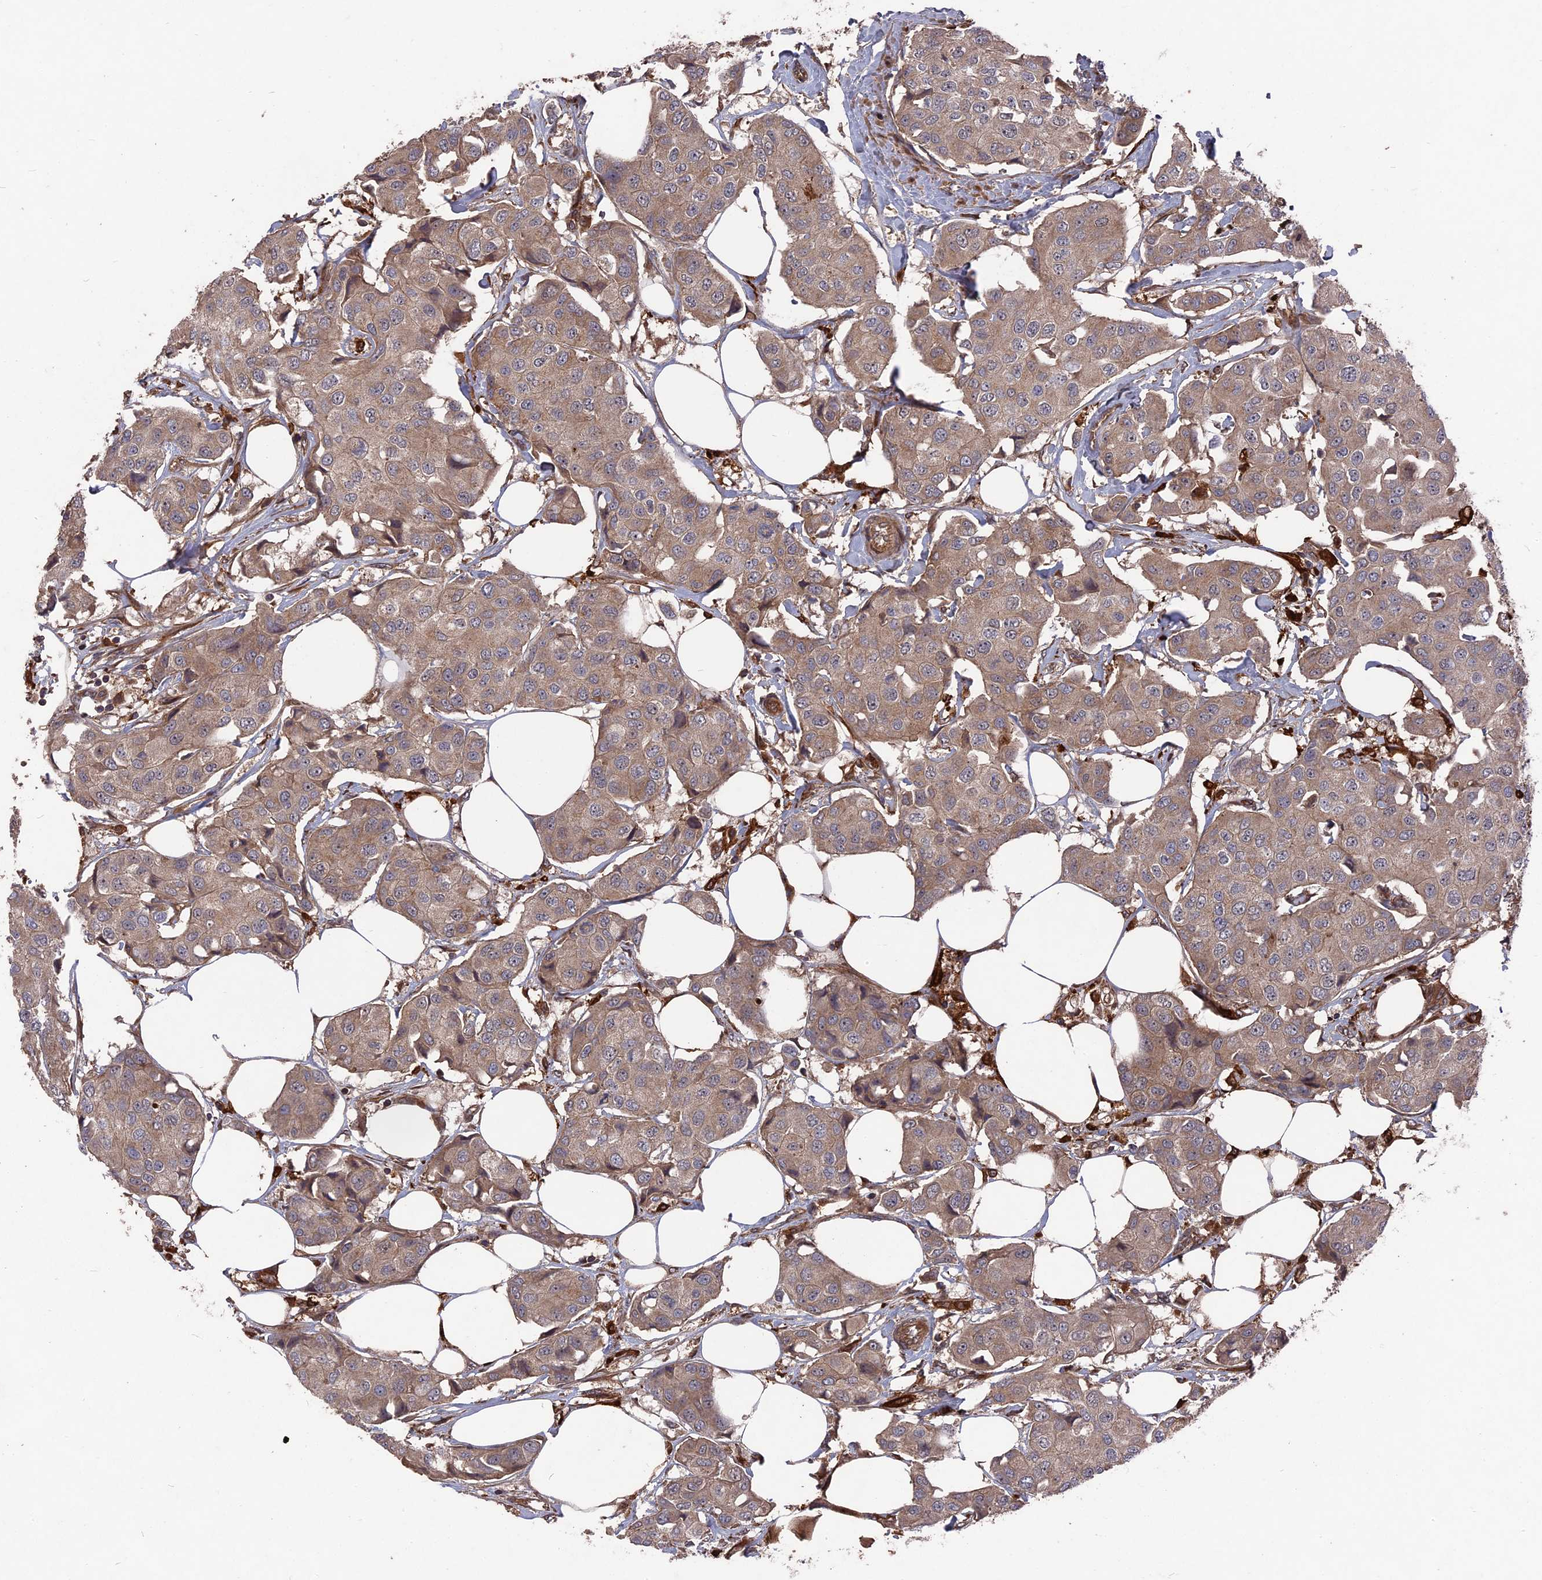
{"staining": {"intensity": "weak", "quantity": ">75%", "location": "cytoplasmic/membranous"}, "tissue": "breast cancer", "cell_type": "Tumor cells", "image_type": "cancer", "snomed": [{"axis": "morphology", "description": "Duct carcinoma"}, {"axis": "topography", "description": "Breast"}], "caption": "A histopathology image of breast cancer stained for a protein displays weak cytoplasmic/membranous brown staining in tumor cells.", "gene": "DEF8", "patient": {"sex": "female", "age": 80}}